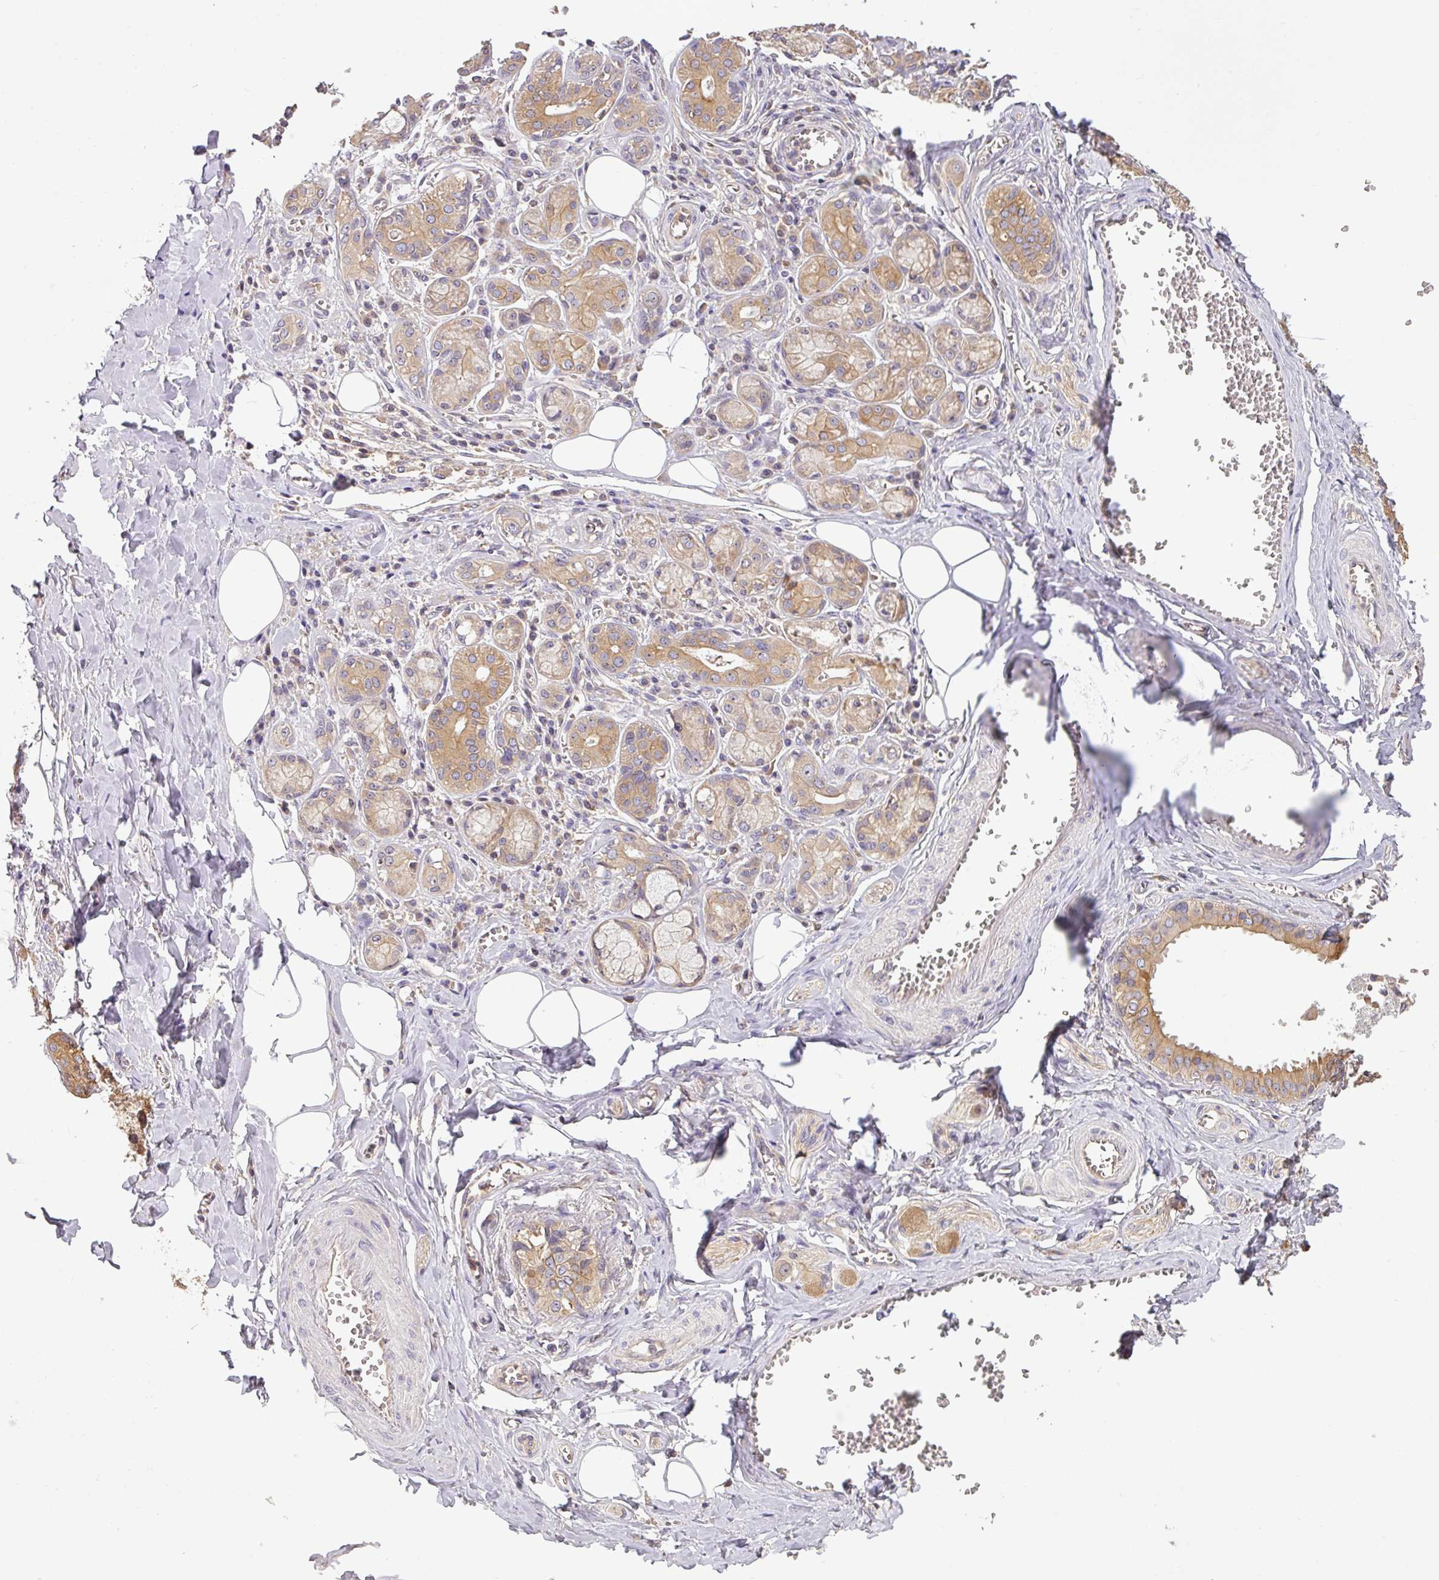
{"staining": {"intensity": "moderate", "quantity": ">75%", "location": "cytoplasmic/membranous"}, "tissue": "salivary gland", "cell_type": "Glandular cells", "image_type": "normal", "snomed": [{"axis": "morphology", "description": "Normal tissue, NOS"}, {"axis": "topography", "description": "Salivary gland"}], "caption": "DAB (3,3'-diaminobenzidine) immunohistochemical staining of normal human salivary gland shows moderate cytoplasmic/membranous protein staining in approximately >75% of glandular cells.", "gene": "VENTX", "patient": {"sex": "male", "age": 74}}